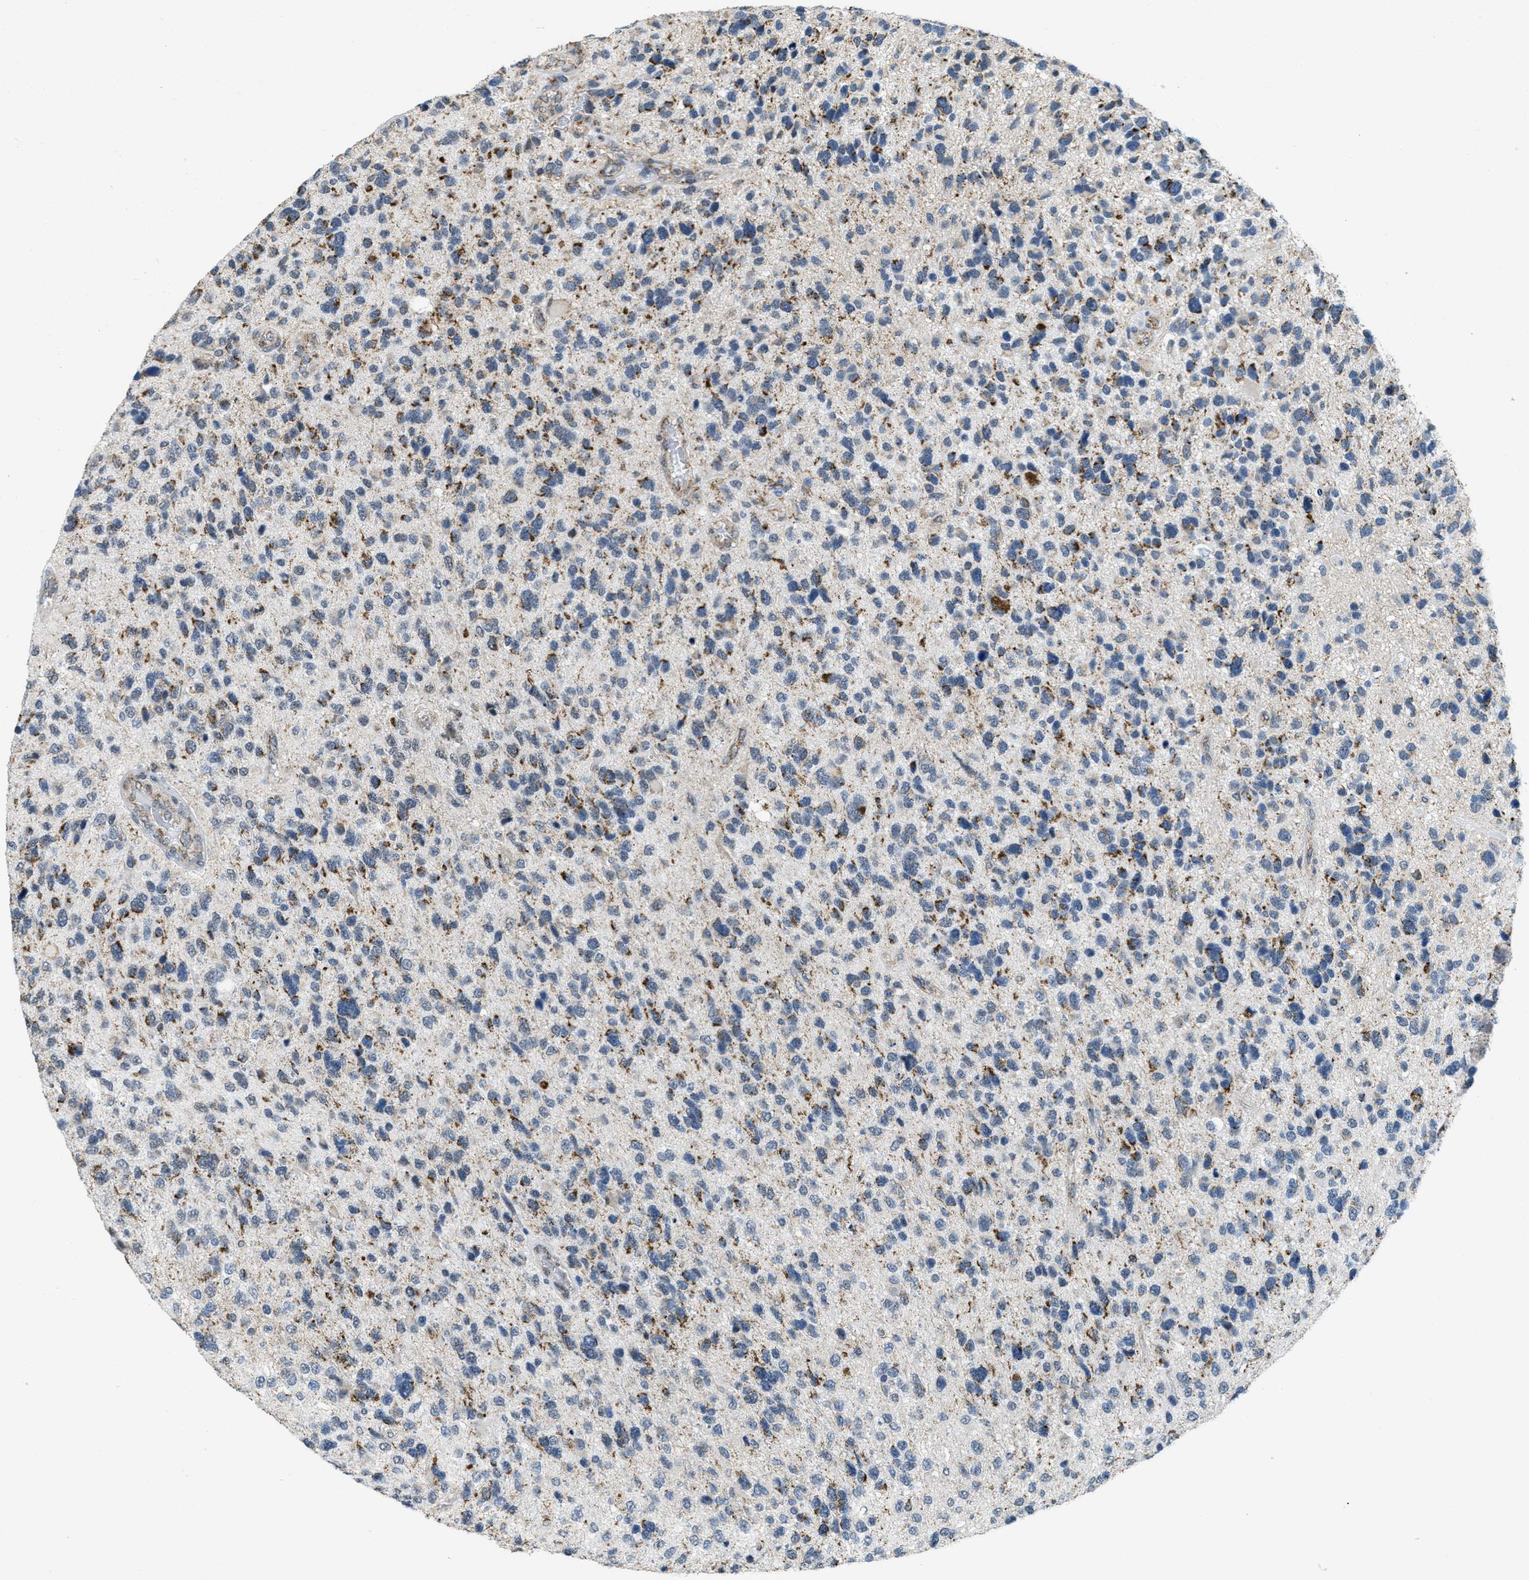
{"staining": {"intensity": "moderate", "quantity": "25%-75%", "location": "cytoplasmic/membranous"}, "tissue": "glioma", "cell_type": "Tumor cells", "image_type": "cancer", "snomed": [{"axis": "morphology", "description": "Glioma, malignant, High grade"}, {"axis": "topography", "description": "Brain"}], "caption": "Immunohistochemistry (IHC) histopathology image of glioma stained for a protein (brown), which demonstrates medium levels of moderate cytoplasmic/membranous expression in about 25%-75% of tumor cells.", "gene": "TOMM70", "patient": {"sex": "female", "age": 58}}